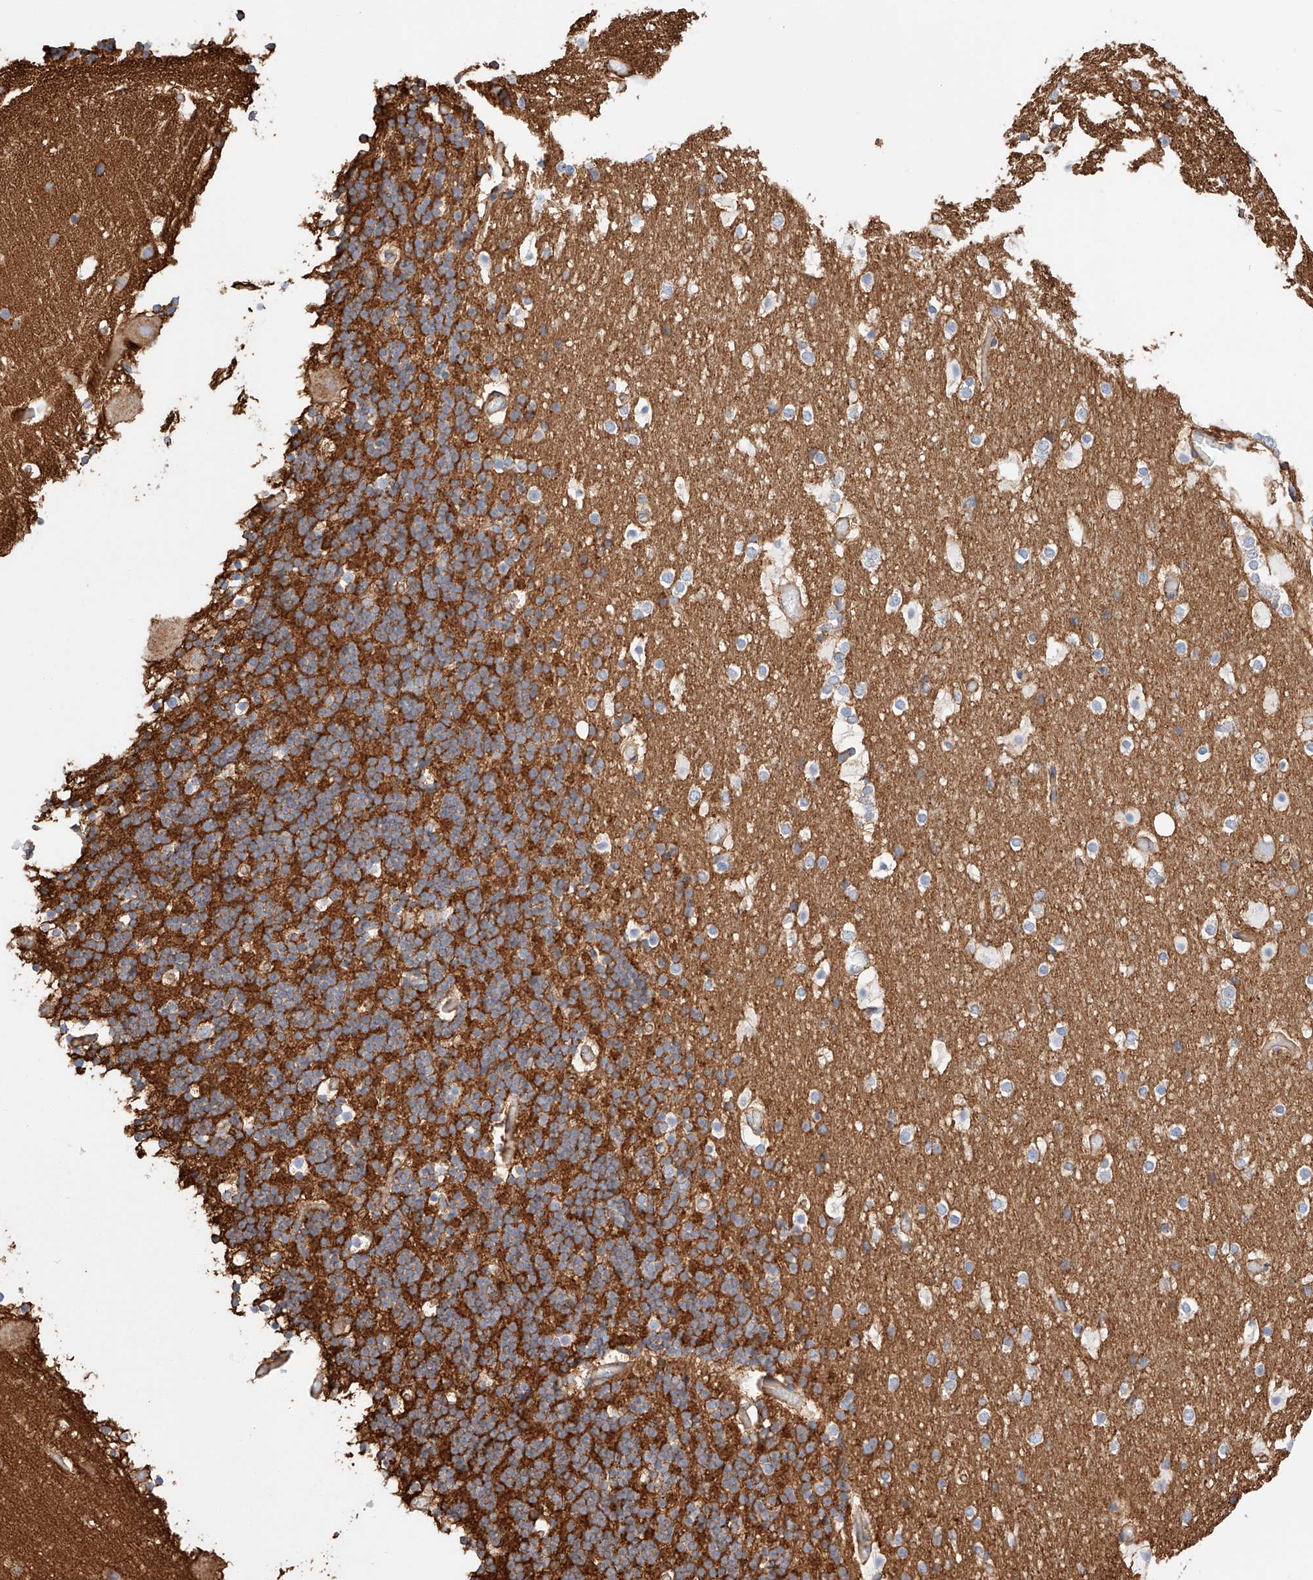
{"staining": {"intensity": "moderate", "quantity": ">75%", "location": "cytoplasmic/membranous"}, "tissue": "cerebellum", "cell_type": "Cells in granular layer", "image_type": "normal", "snomed": [{"axis": "morphology", "description": "Normal tissue, NOS"}, {"axis": "topography", "description": "Cerebellum"}], "caption": "Immunohistochemical staining of benign cerebellum demonstrates moderate cytoplasmic/membranous protein staining in about >75% of cells in granular layer. The staining is performed using DAB brown chromogen to label protein expression. The nuclei are counter-stained blue using hematoxylin.", "gene": "ENSG00000259132", "patient": {"sex": "male", "age": 57}}